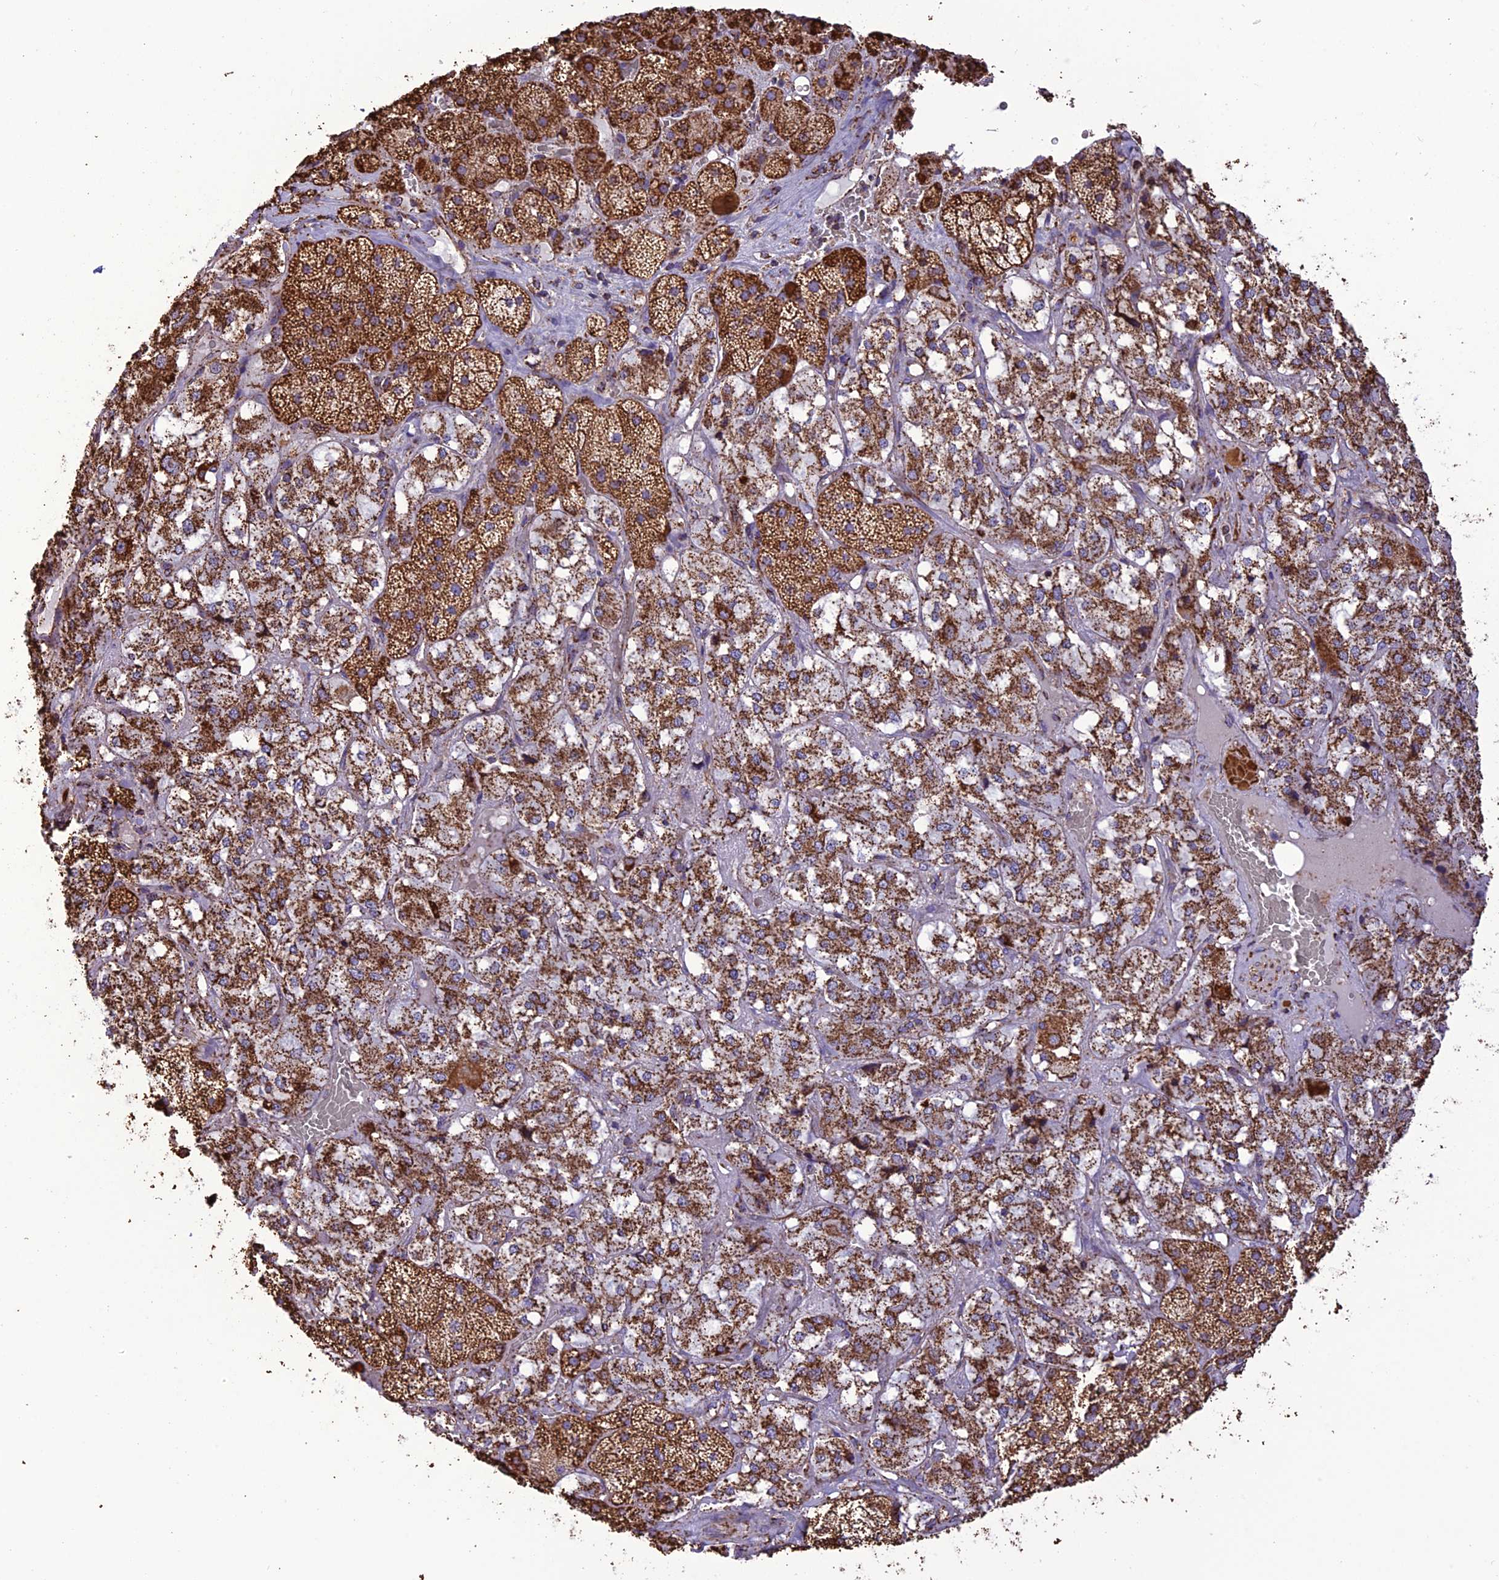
{"staining": {"intensity": "strong", "quantity": ">75%", "location": "cytoplasmic/membranous"}, "tissue": "adrenal gland", "cell_type": "Glandular cells", "image_type": "normal", "snomed": [{"axis": "morphology", "description": "Normal tissue, NOS"}, {"axis": "topography", "description": "Adrenal gland"}], "caption": "Adrenal gland stained with immunohistochemistry displays strong cytoplasmic/membranous staining in about >75% of glandular cells. The protein of interest is shown in brown color, while the nuclei are stained blue.", "gene": "NDUFAF1", "patient": {"sex": "male", "age": 57}}